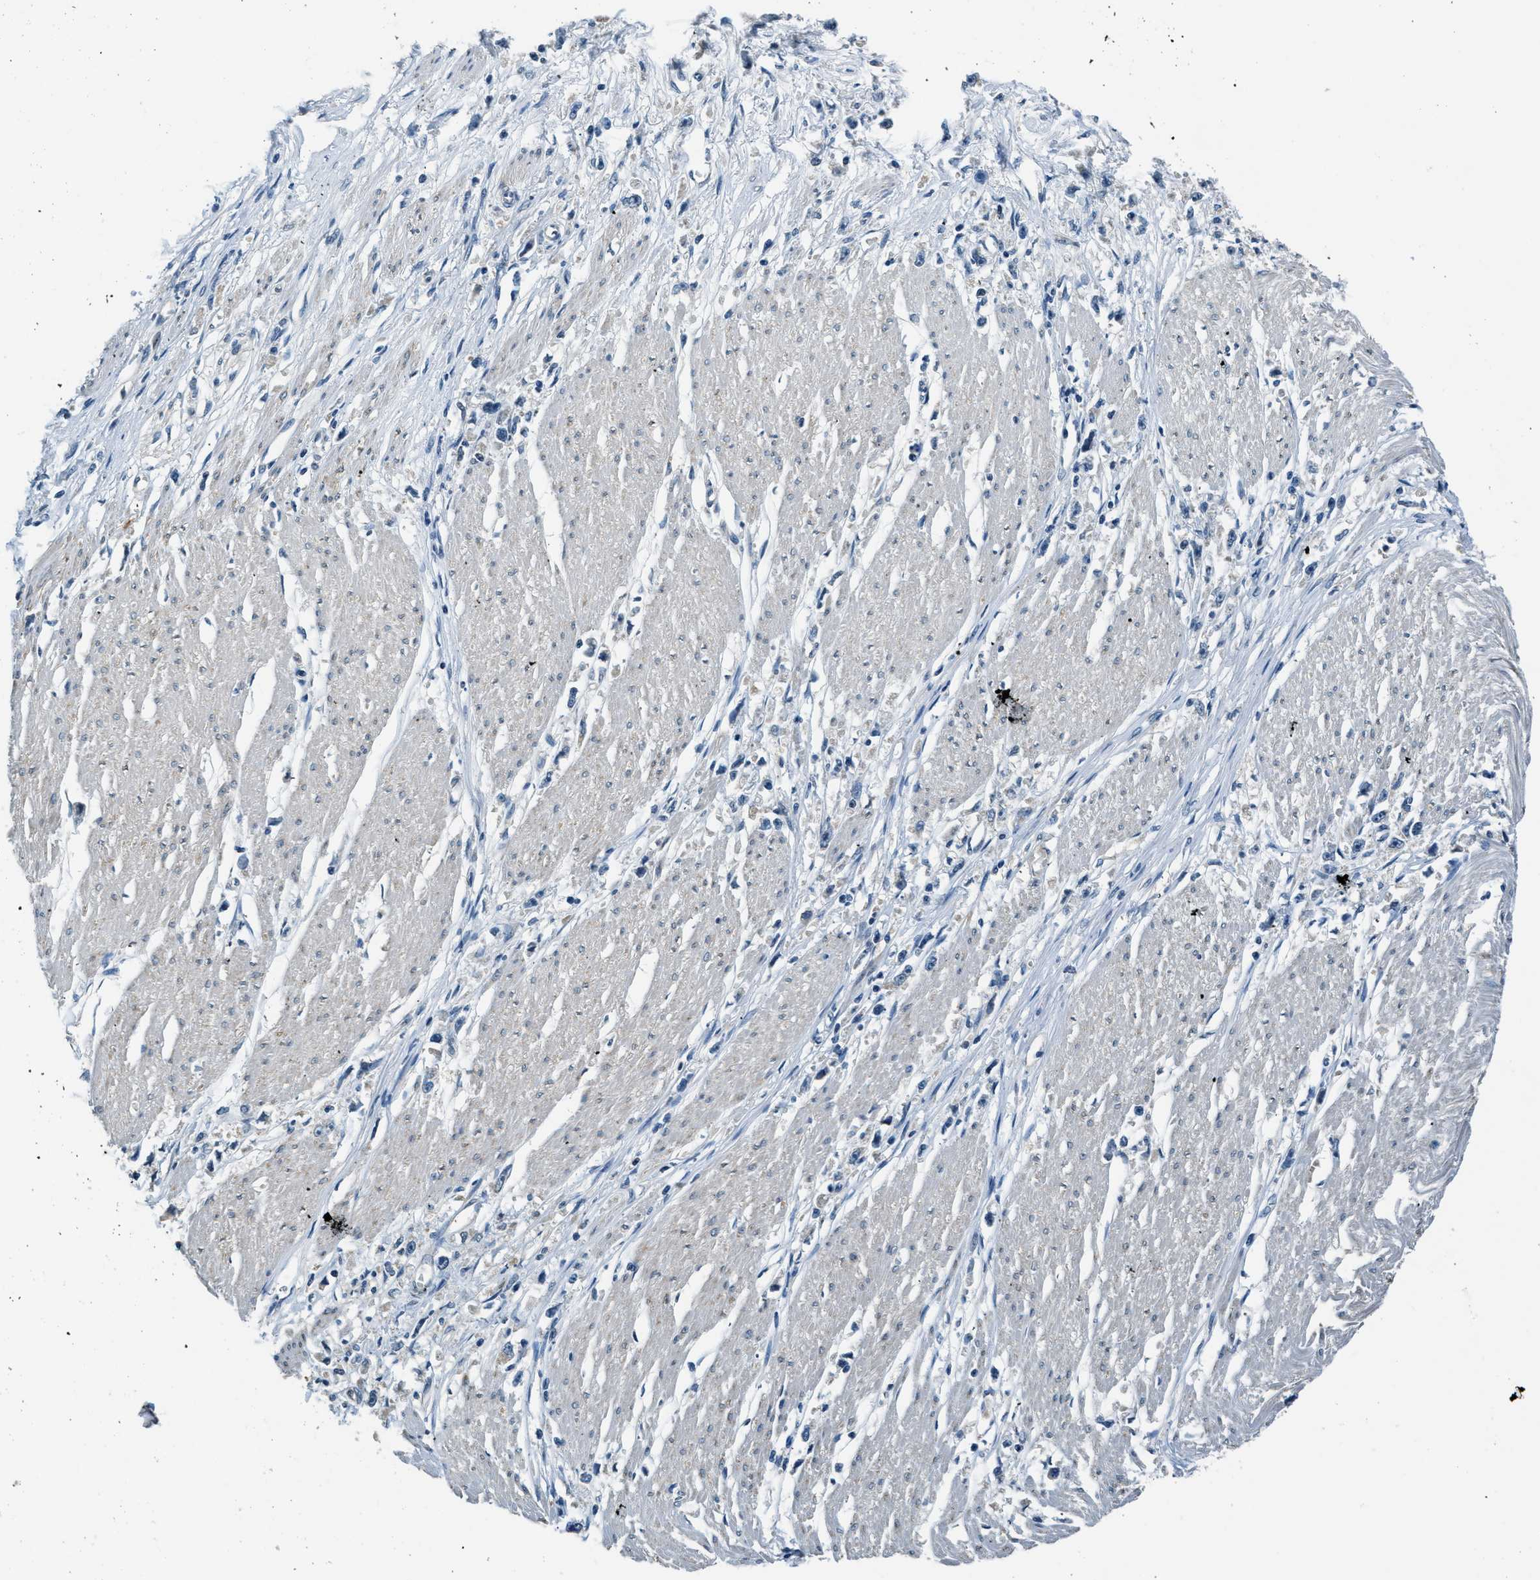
{"staining": {"intensity": "negative", "quantity": "none", "location": "none"}, "tissue": "stomach cancer", "cell_type": "Tumor cells", "image_type": "cancer", "snomed": [{"axis": "morphology", "description": "Adenocarcinoma, NOS"}, {"axis": "topography", "description": "Stomach"}], "caption": "Protein analysis of stomach adenocarcinoma exhibits no significant staining in tumor cells.", "gene": "NME8", "patient": {"sex": "female", "age": 59}}